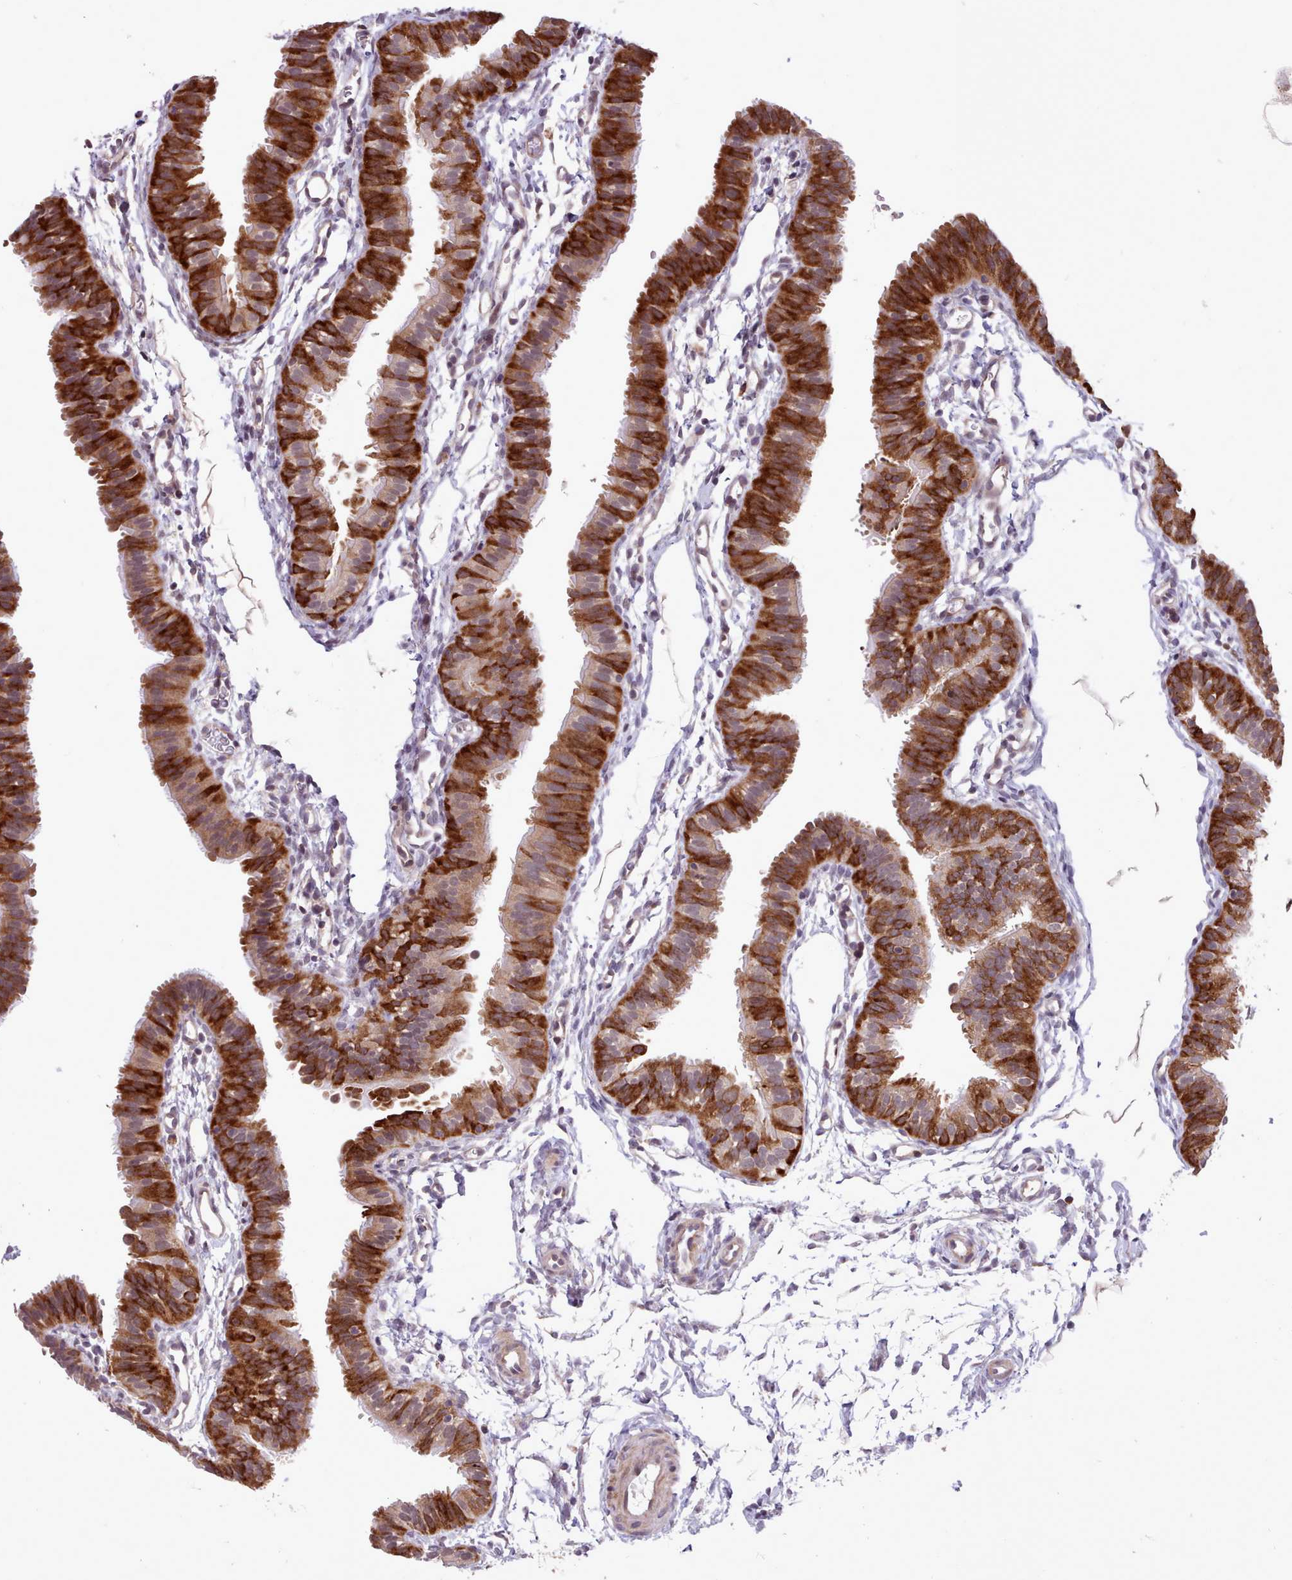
{"staining": {"intensity": "strong", "quantity": ">75%", "location": "cytoplasmic/membranous"}, "tissue": "fallopian tube", "cell_type": "Glandular cells", "image_type": "normal", "snomed": [{"axis": "morphology", "description": "Normal tissue, NOS"}, {"axis": "topography", "description": "Fallopian tube"}], "caption": "A photomicrograph showing strong cytoplasmic/membranous staining in approximately >75% of glandular cells in normal fallopian tube, as visualized by brown immunohistochemical staining.", "gene": "TTLL3", "patient": {"sex": "female", "age": 35}}